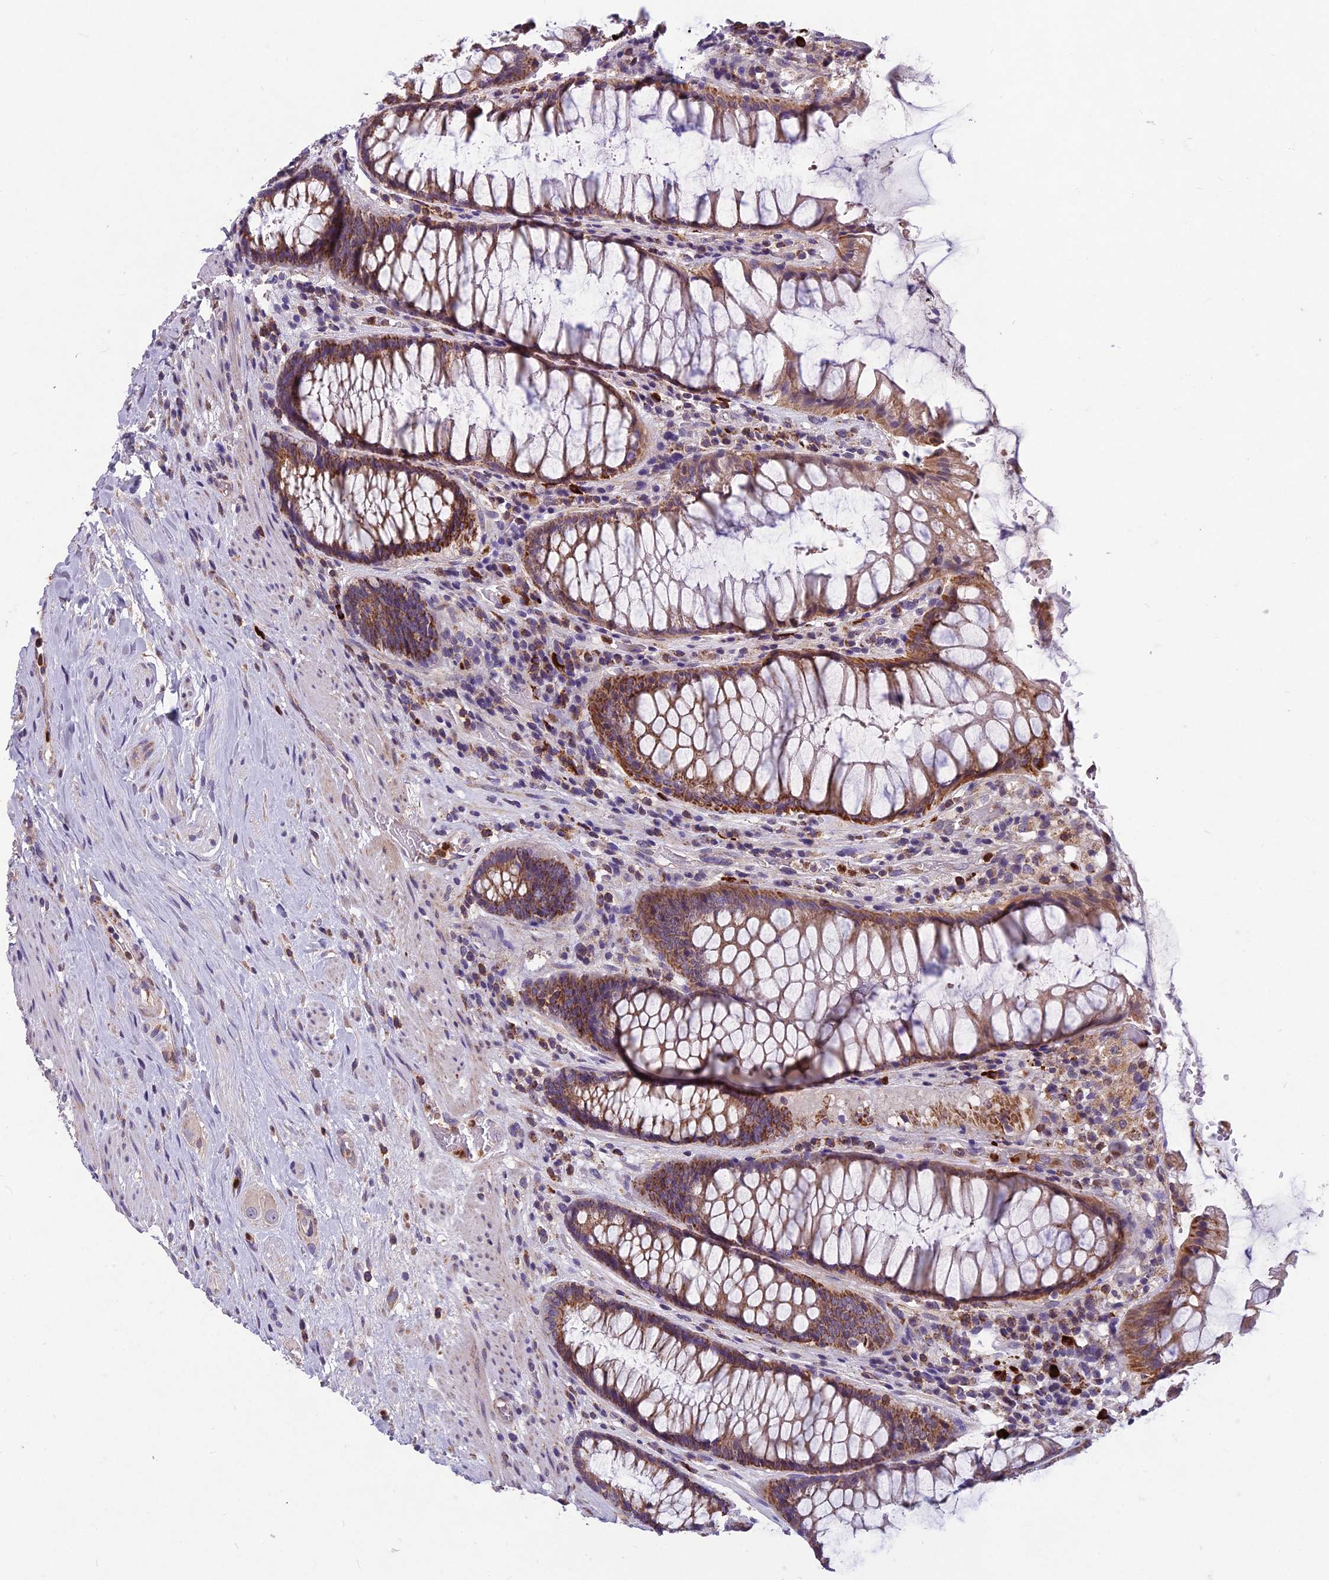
{"staining": {"intensity": "strong", "quantity": ">75%", "location": "cytoplasmic/membranous"}, "tissue": "rectum", "cell_type": "Glandular cells", "image_type": "normal", "snomed": [{"axis": "morphology", "description": "Normal tissue, NOS"}, {"axis": "topography", "description": "Rectum"}], "caption": "Immunohistochemistry (IHC) (DAB (3,3'-diaminobenzidine)) staining of unremarkable human rectum reveals strong cytoplasmic/membranous protein staining in approximately >75% of glandular cells.", "gene": "ENSG00000188897", "patient": {"sex": "male", "age": 64}}